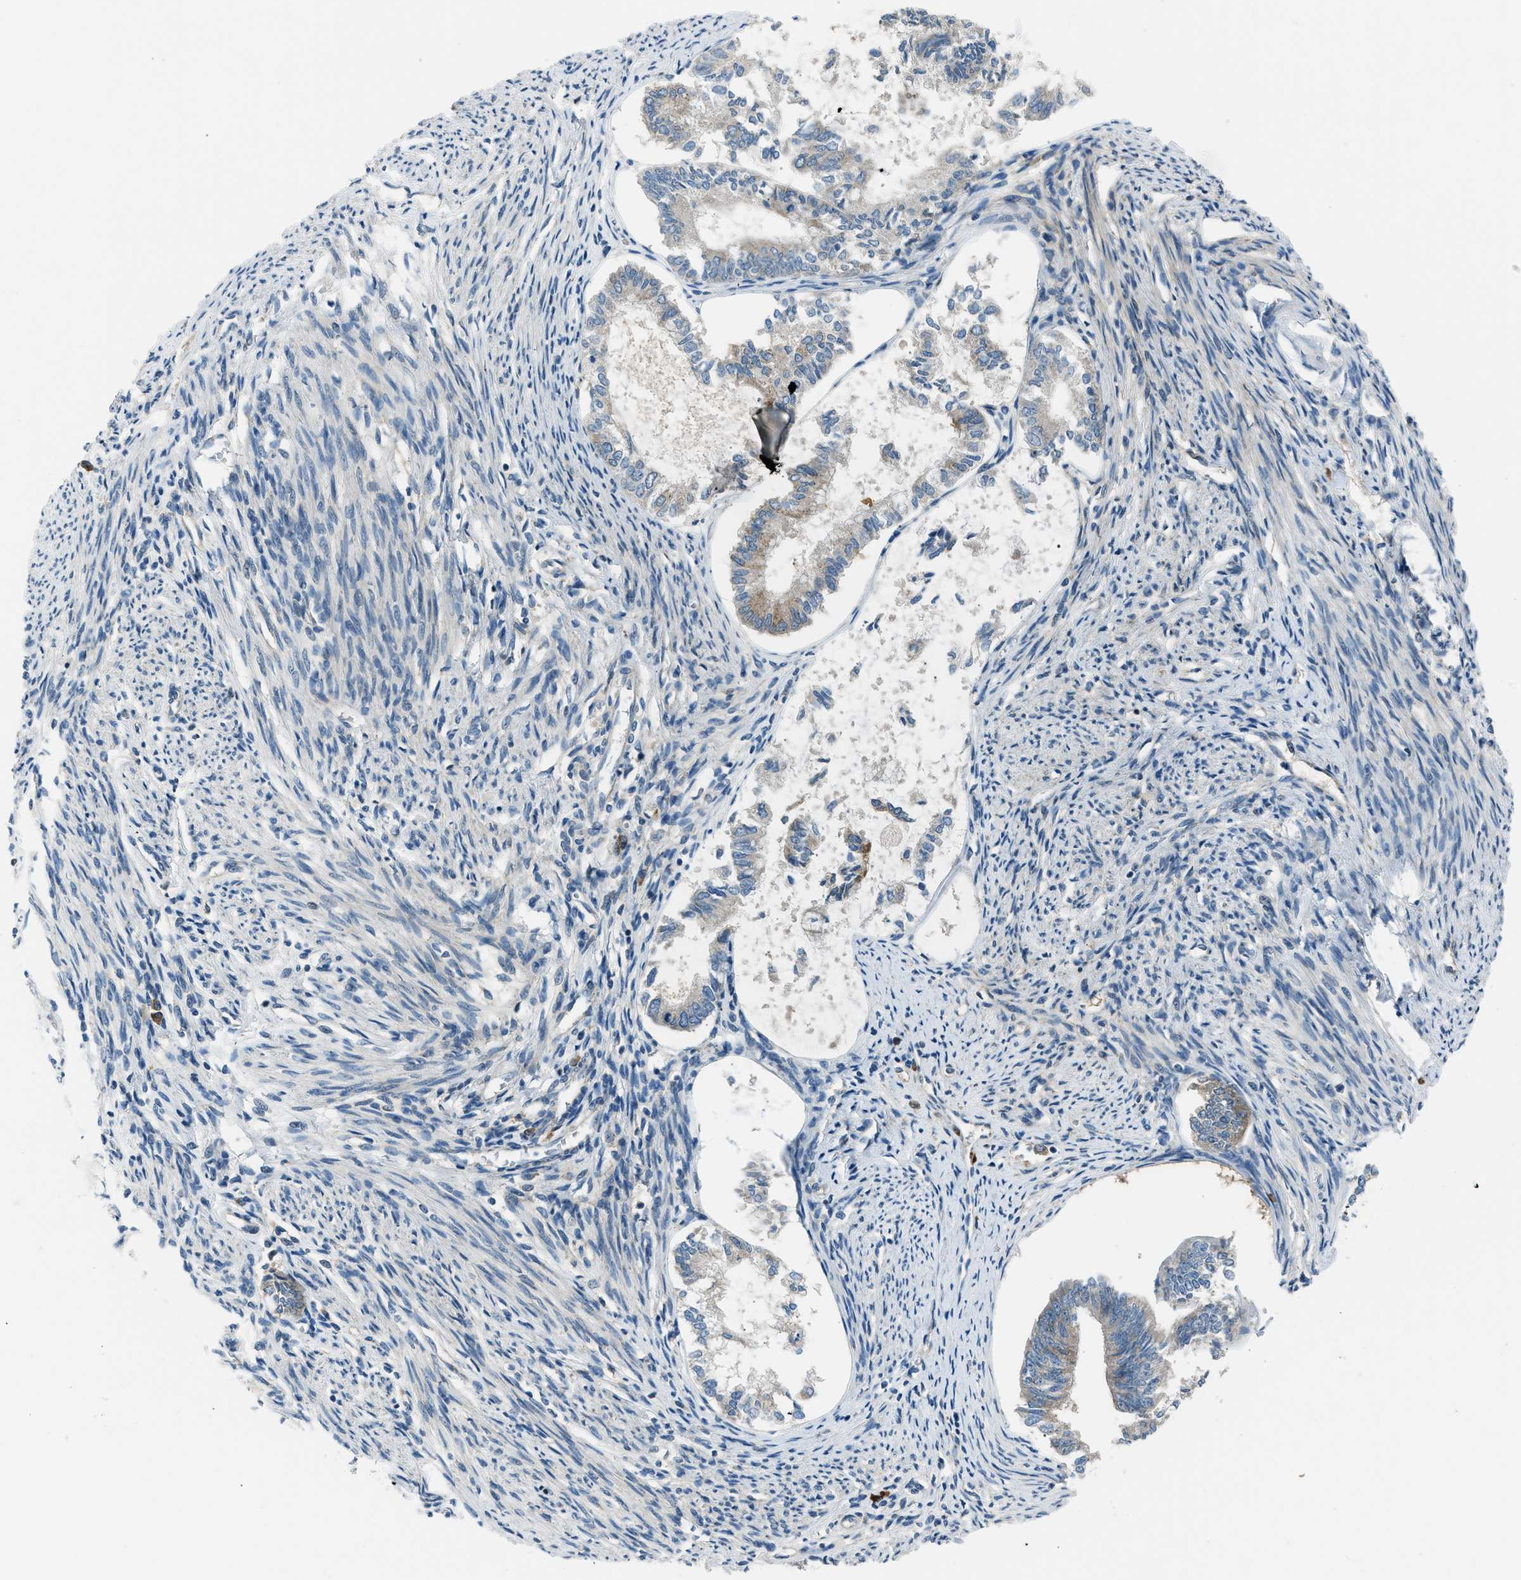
{"staining": {"intensity": "weak", "quantity": ">75%", "location": "cytoplasmic/membranous"}, "tissue": "endometrial cancer", "cell_type": "Tumor cells", "image_type": "cancer", "snomed": [{"axis": "morphology", "description": "Adenocarcinoma, NOS"}, {"axis": "topography", "description": "Endometrium"}], "caption": "A brown stain highlights weak cytoplasmic/membranous staining of a protein in endometrial cancer (adenocarcinoma) tumor cells. (DAB (3,3'-diaminobenzidine) = brown stain, brightfield microscopy at high magnification).", "gene": "EDARADD", "patient": {"sex": "female", "age": 86}}